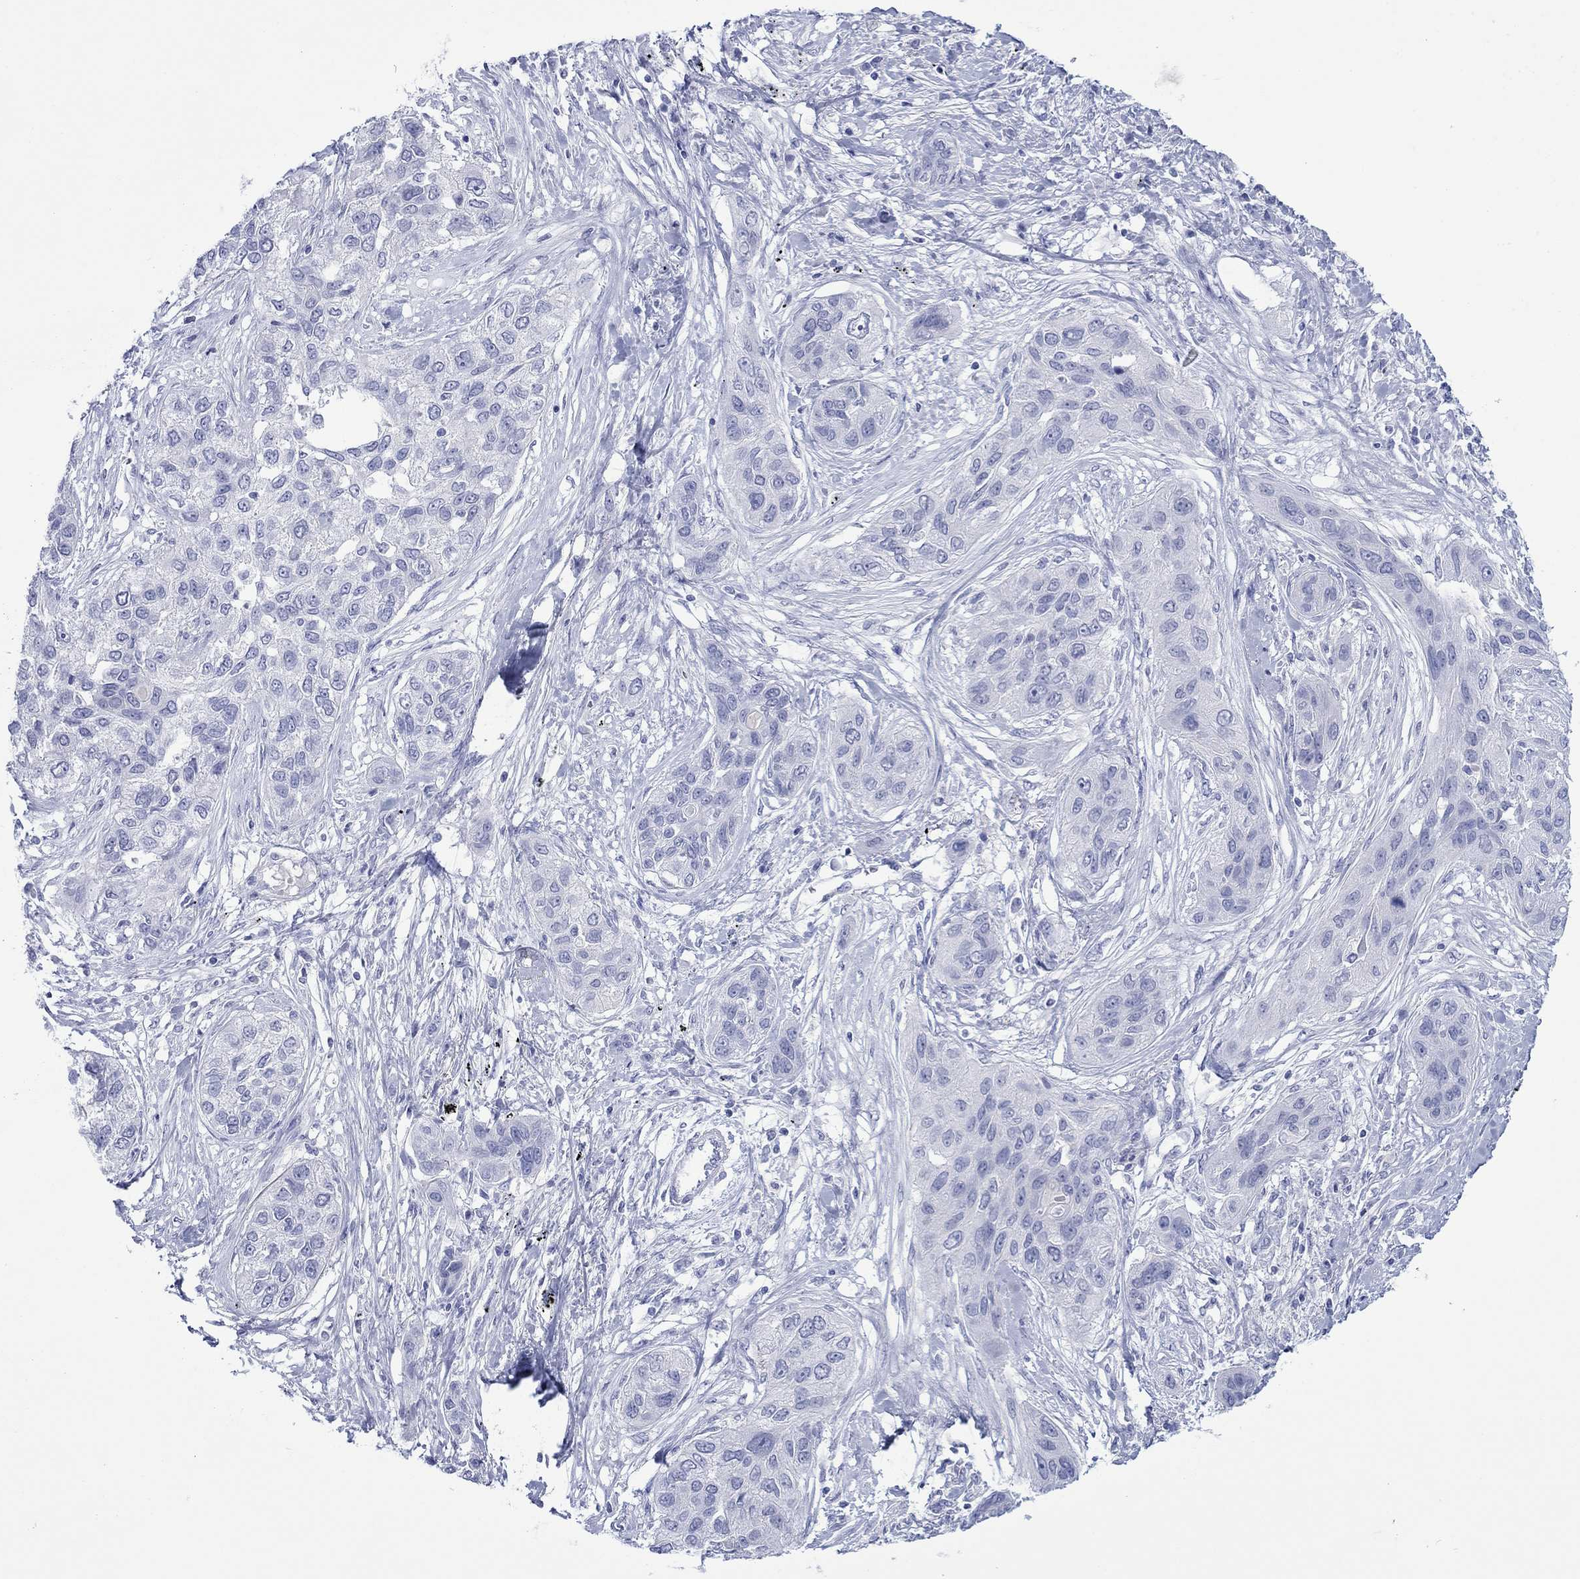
{"staining": {"intensity": "negative", "quantity": "none", "location": "none"}, "tissue": "lung cancer", "cell_type": "Tumor cells", "image_type": "cancer", "snomed": [{"axis": "morphology", "description": "Squamous cell carcinoma, NOS"}, {"axis": "topography", "description": "Lung"}], "caption": "An image of lung cancer (squamous cell carcinoma) stained for a protein exhibits no brown staining in tumor cells.", "gene": "MLANA", "patient": {"sex": "female", "age": 70}}